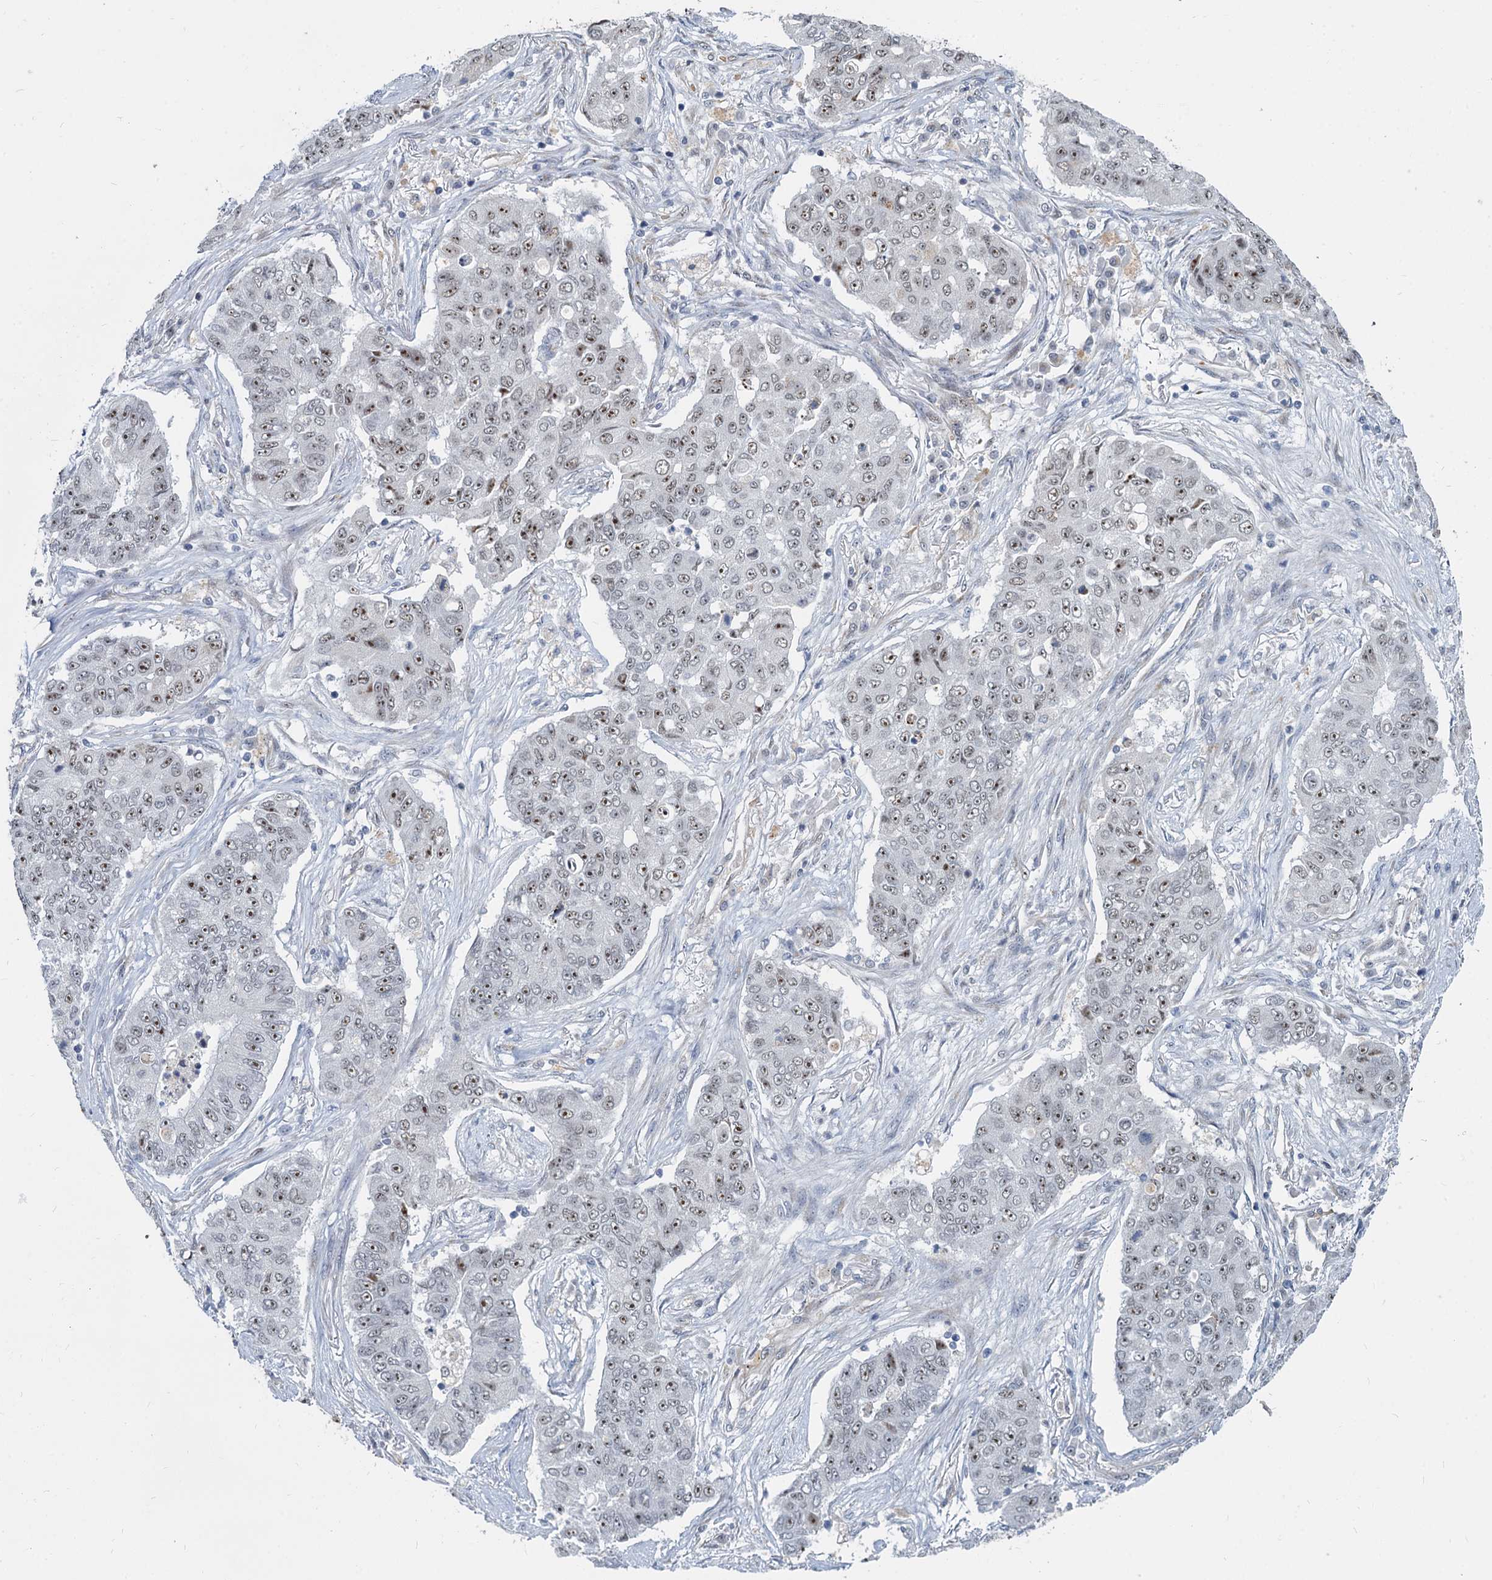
{"staining": {"intensity": "weak", "quantity": "25%-75%", "location": "nuclear"}, "tissue": "lung cancer", "cell_type": "Tumor cells", "image_type": "cancer", "snomed": [{"axis": "morphology", "description": "Squamous cell carcinoma, NOS"}, {"axis": "topography", "description": "Lung"}], "caption": "Immunohistochemical staining of squamous cell carcinoma (lung) shows low levels of weak nuclear protein expression in approximately 25%-75% of tumor cells.", "gene": "RPRD1A", "patient": {"sex": "male", "age": 74}}